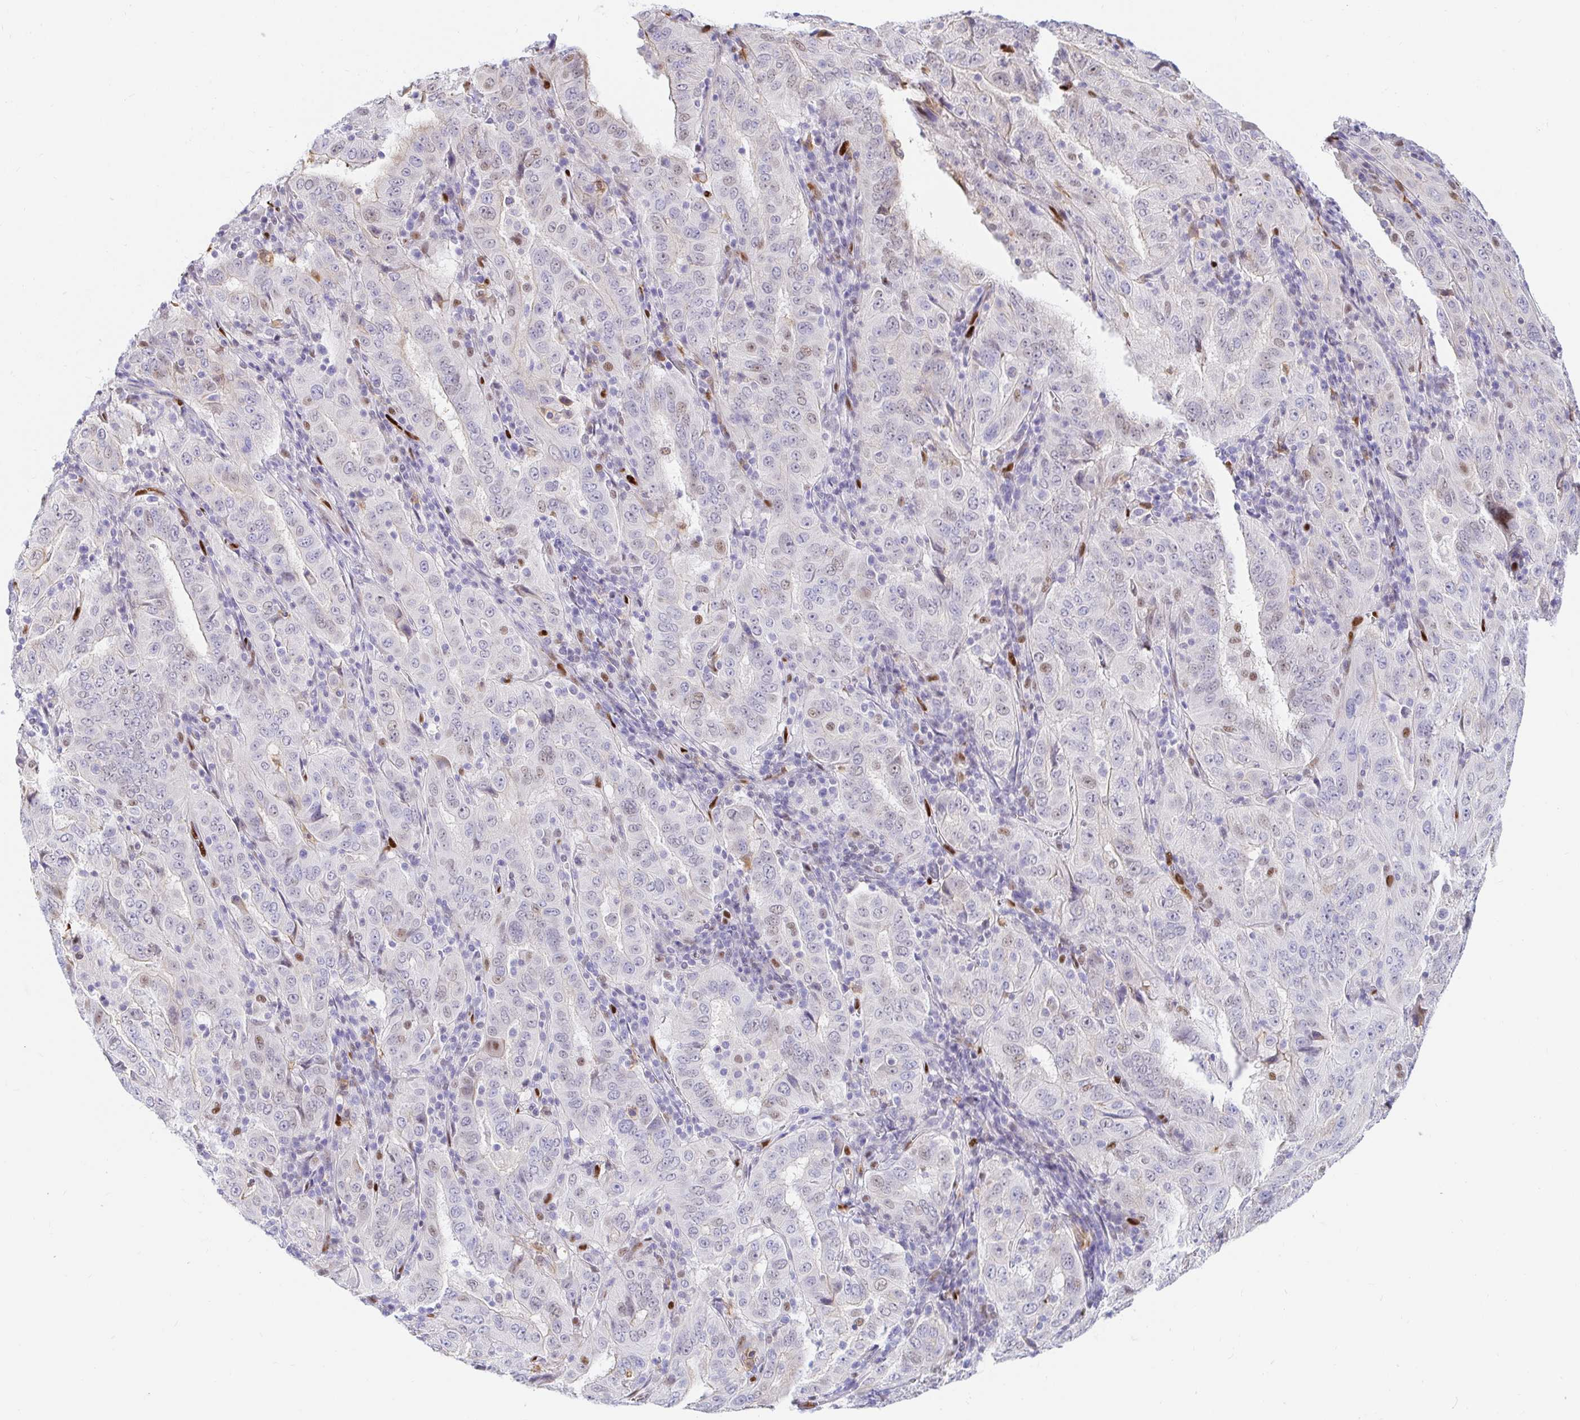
{"staining": {"intensity": "weak", "quantity": "<25%", "location": "nuclear"}, "tissue": "pancreatic cancer", "cell_type": "Tumor cells", "image_type": "cancer", "snomed": [{"axis": "morphology", "description": "Adenocarcinoma, NOS"}, {"axis": "topography", "description": "Pancreas"}], "caption": "A high-resolution image shows immunohistochemistry staining of pancreatic cancer (adenocarcinoma), which exhibits no significant staining in tumor cells. (IHC, brightfield microscopy, high magnification).", "gene": "HINFP", "patient": {"sex": "male", "age": 63}}